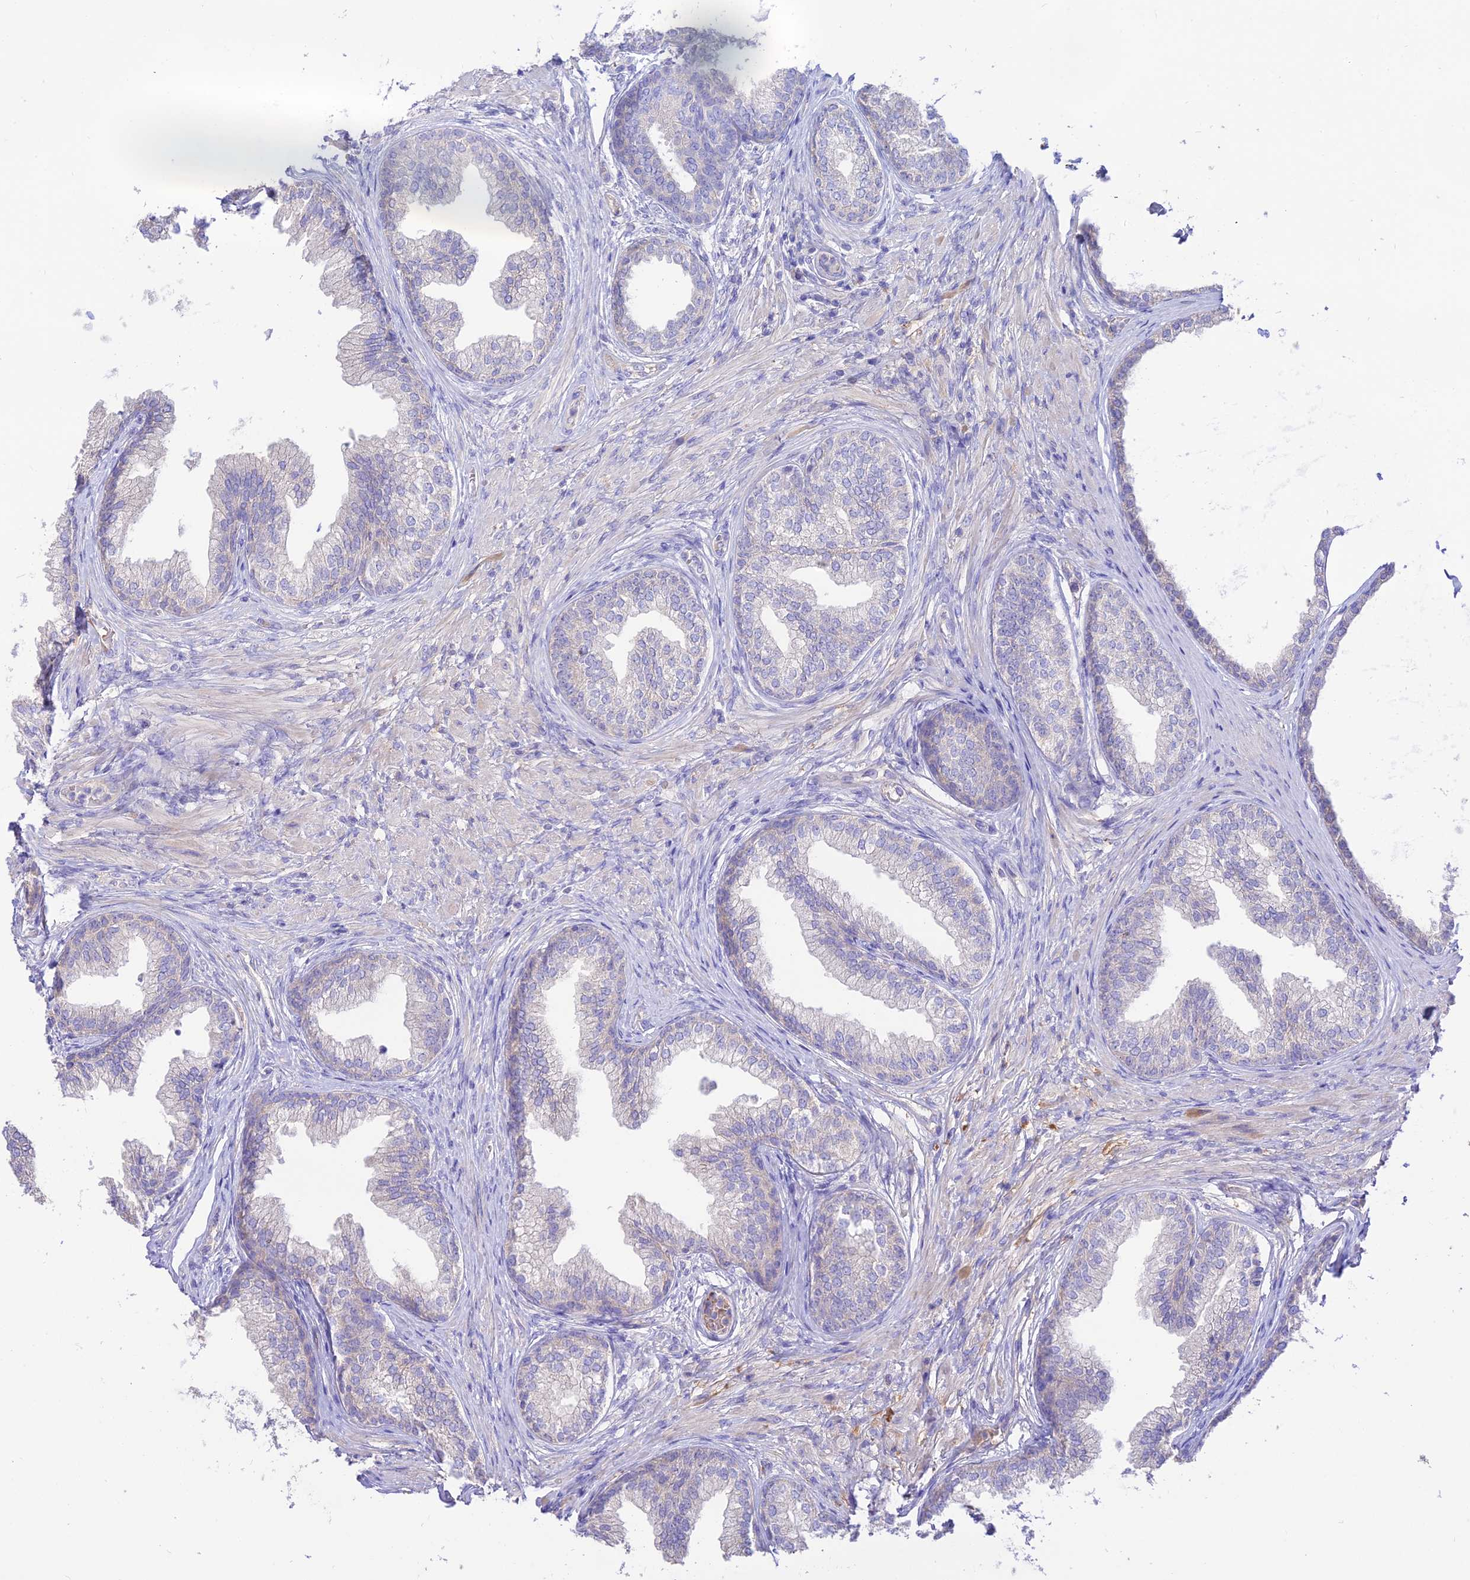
{"staining": {"intensity": "weak", "quantity": "25%-75%", "location": "cytoplasmic/membranous"}, "tissue": "prostate", "cell_type": "Glandular cells", "image_type": "normal", "snomed": [{"axis": "morphology", "description": "Normal tissue, NOS"}, {"axis": "topography", "description": "Prostate"}], "caption": "DAB immunohistochemical staining of unremarkable prostate exhibits weak cytoplasmic/membranous protein positivity in approximately 25%-75% of glandular cells. (Stains: DAB in brown, nuclei in blue, Microscopy: brightfield microscopy at high magnification).", "gene": "NLRP9", "patient": {"sex": "male", "age": 76}}